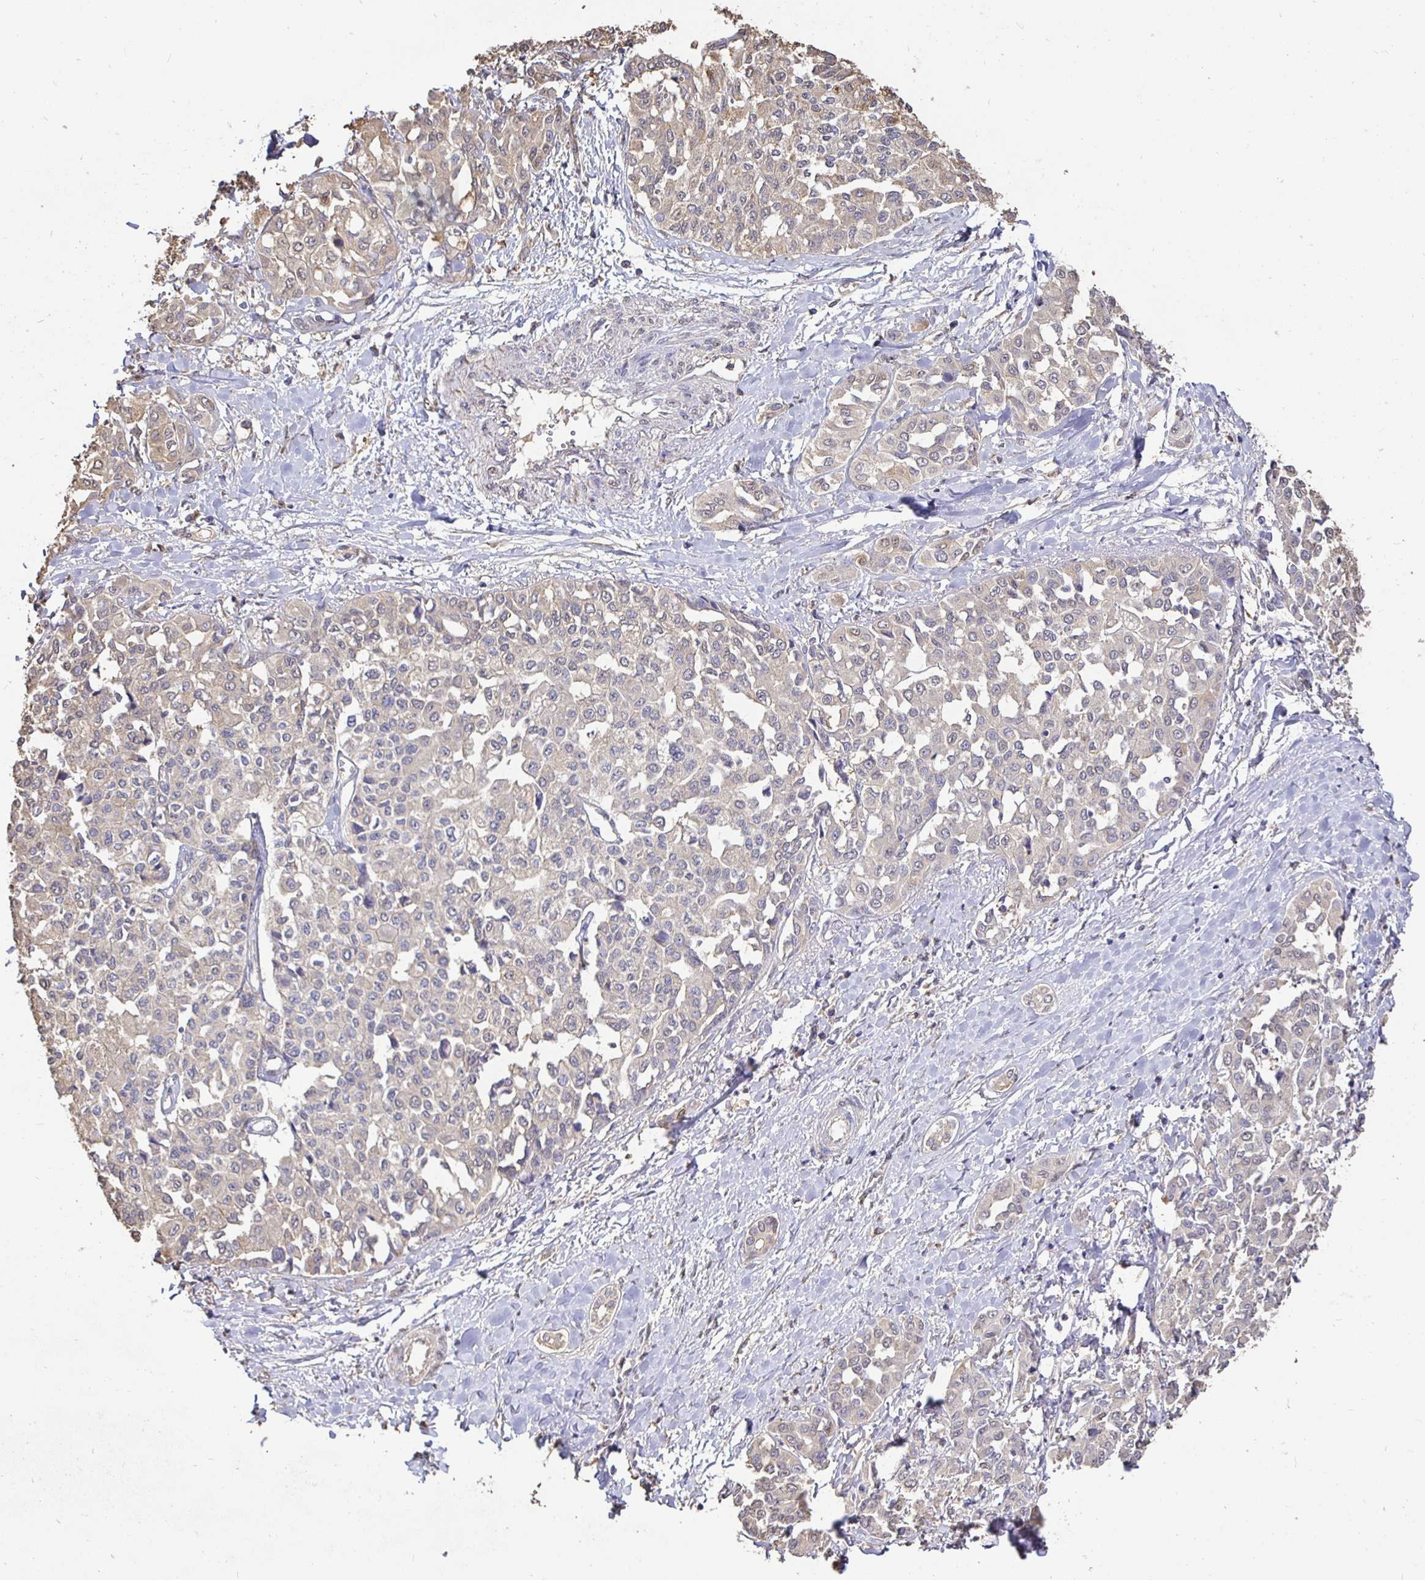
{"staining": {"intensity": "negative", "quantity": "none", "location": "none"}, "tissue": "liver cancer", "cell_type": "Tumor cells", "image_type": "cancer", "snomed": [{"axis": "morphology", "description": "Cholangiocarcinoma"}, {"axis": "topography", "description": "Liver"}], "caption": "Tumor cells show no significant positivity in liver cancer (cholangiocarcinoma).", "gene": "MAPK8IP3", "patient": {"sex": "female", "age": 77}}